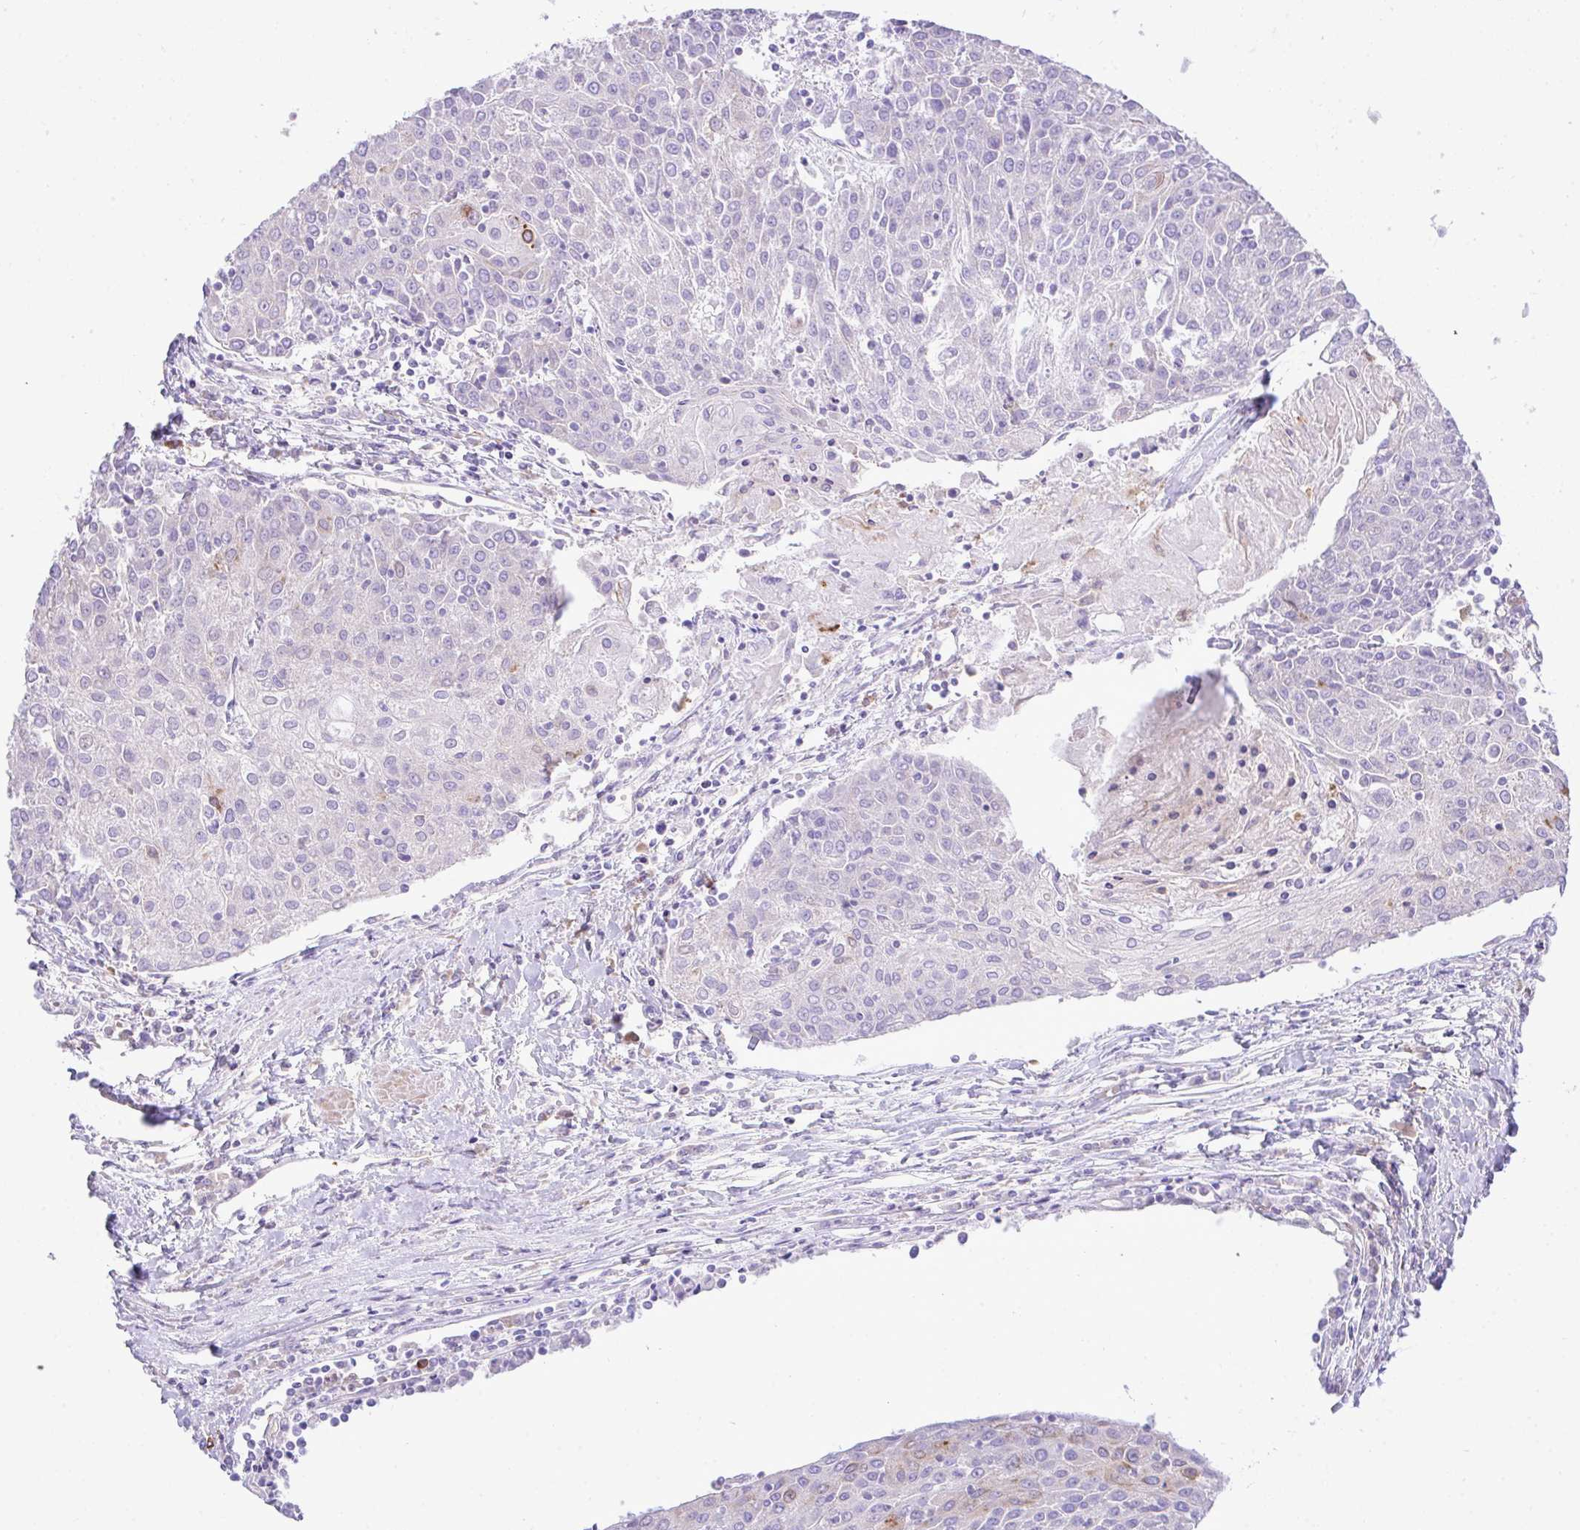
{"staining": {"intensity": "negative", "quantity": "none", "location": "none"}, "tissue": "urothelial cancer", "cell_type": "Tumor cells", "image_type": "cancer", "snomed": [{"axis": "morphology", "description": "Urothelial carcinoma, High grade"}, {"axis": "topography", "description": "Urinary bladder"}], "caption": "Tumor cells show no significant protein positivity in urothelial carcinoma (high-grade).", "gene": "EEF1A2", "patient": {"sex": "female", "age": 85}}